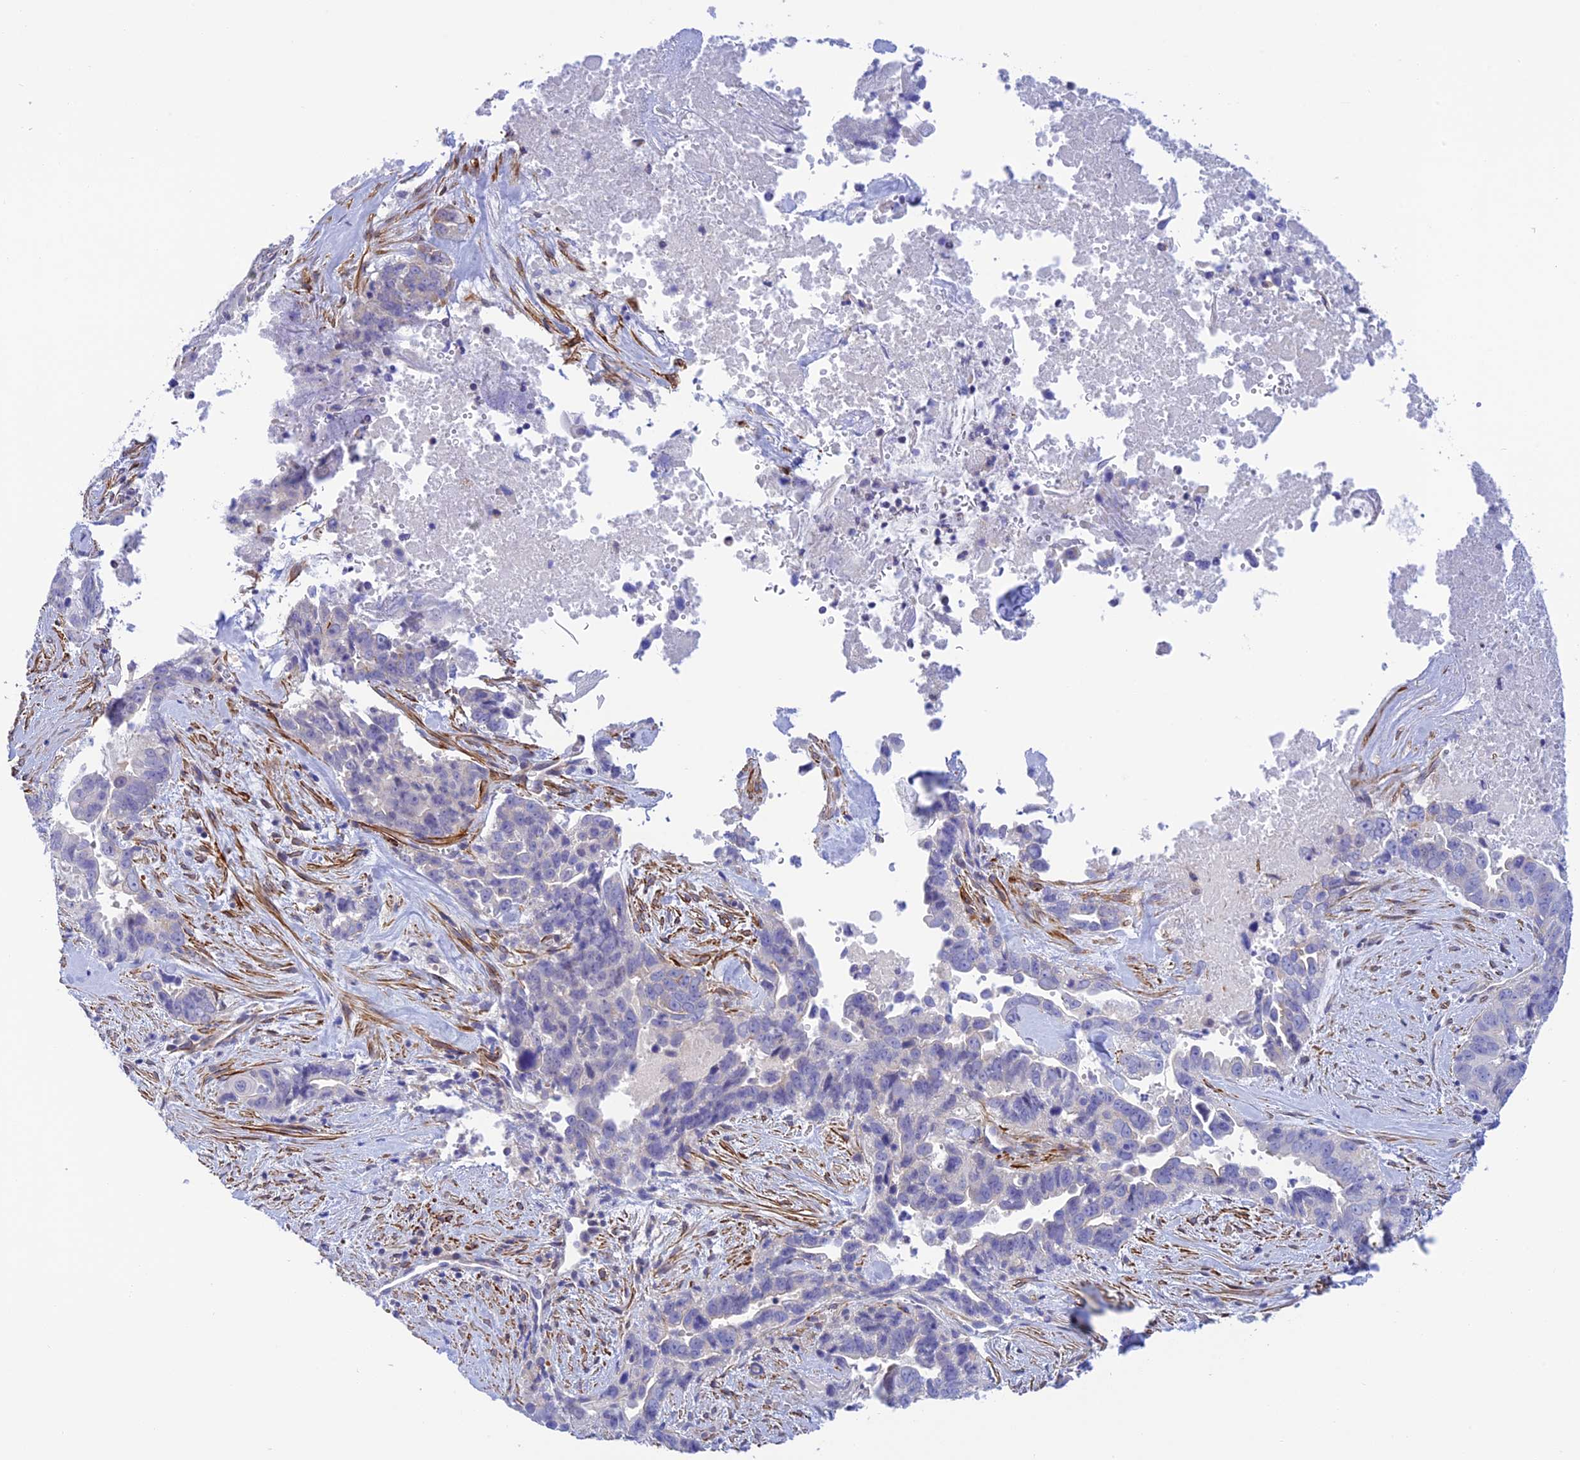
{"staining": {"intensity": "negative", "quantity": "none", "location": "none"}, "tissue": "pancreatic cancer", "cell_type": "Tumor cells", "image_type": "cancer", "snomed": [{"axis": "morphology", "description": "Adenocarcinoma, NOS"}, {"axis": "topography", "description": "Pancreas"}], "caption": "There is no significant staining in tumor cells of pancreatic cancer.", "gene": "ZDHHC16", "patient": {"sex": "male", "age": 80}}